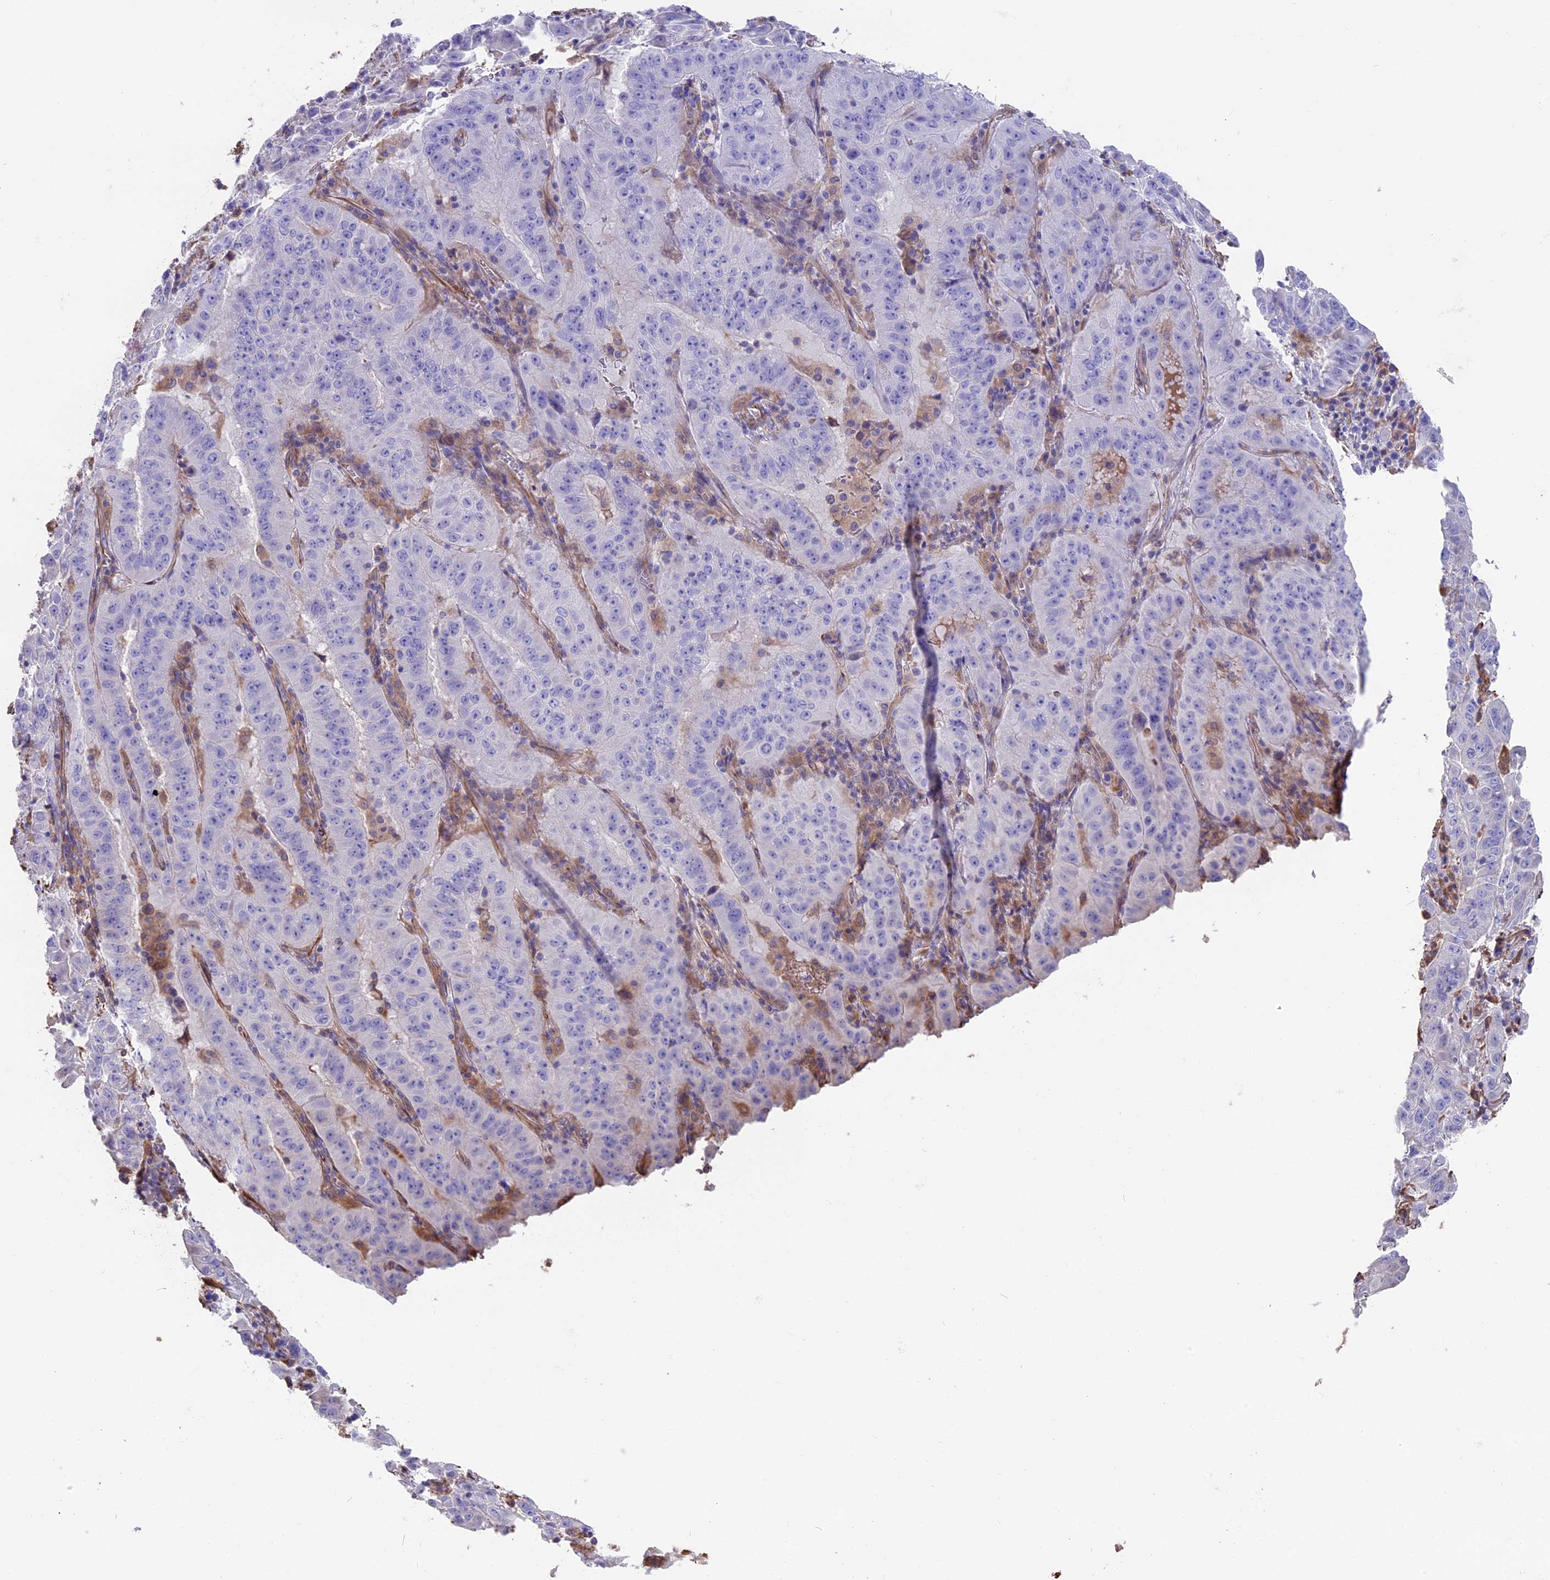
{"staining": {"intensity": "negative", "quantity": "none", "location": "none"}, "tissue": "pancreatic cancer", "cell_type": "Tumor cells", "image_type": "cancer", "snomed": [{"axis": "morphology", "description": "Adenocarcinoma, NOS"}, {"axis": "topography", "description": "Pancreas"}], "caption": "Immunohistochemical staining of human adenocarcinoma (pancreatic) shows no significant positivity in tumor cells. (DAB IHC visualized using brightfield microscopy, high magnification).", "gene": "SEH1L", "patient": {"sex": "male", "age": 63}}